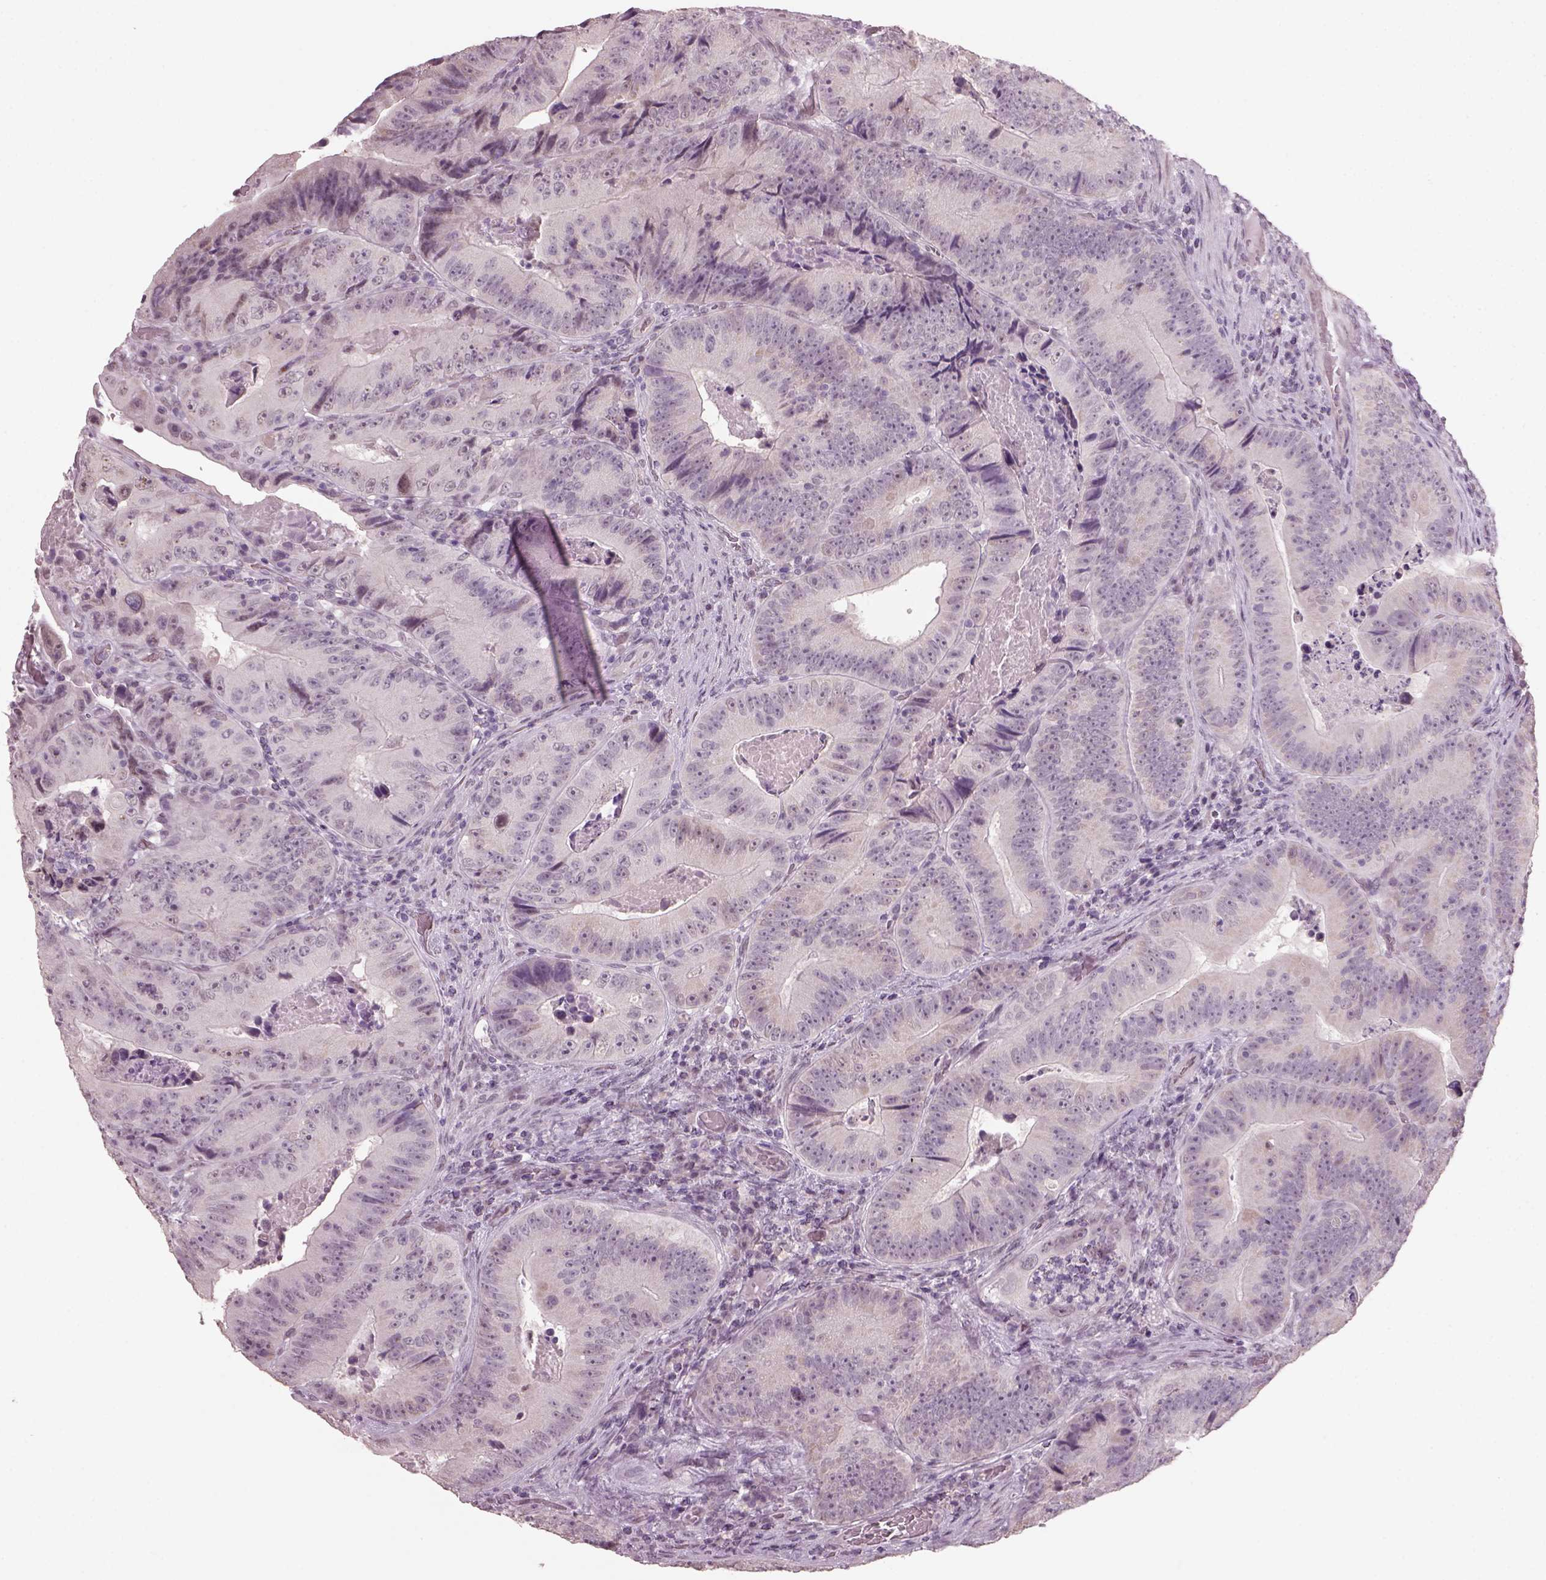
{"staining": {"intensity": "negative", "quantity": "none", "location": "none"}, "tissue": "colorectal cancer", "cell_type": "Tumor cells", "image_type": "cancer", "snomed": [{"axis": "morphology", "description": "Adenocarcinoma, NOS"}, {"axis": "topography", "description": "Colon"}], "caption": "Tumor cells show no significant positivity in adenocarcinoma (colorectal).", "gene": "NAT8", "patient": {"sex": "female", "age": 86}}